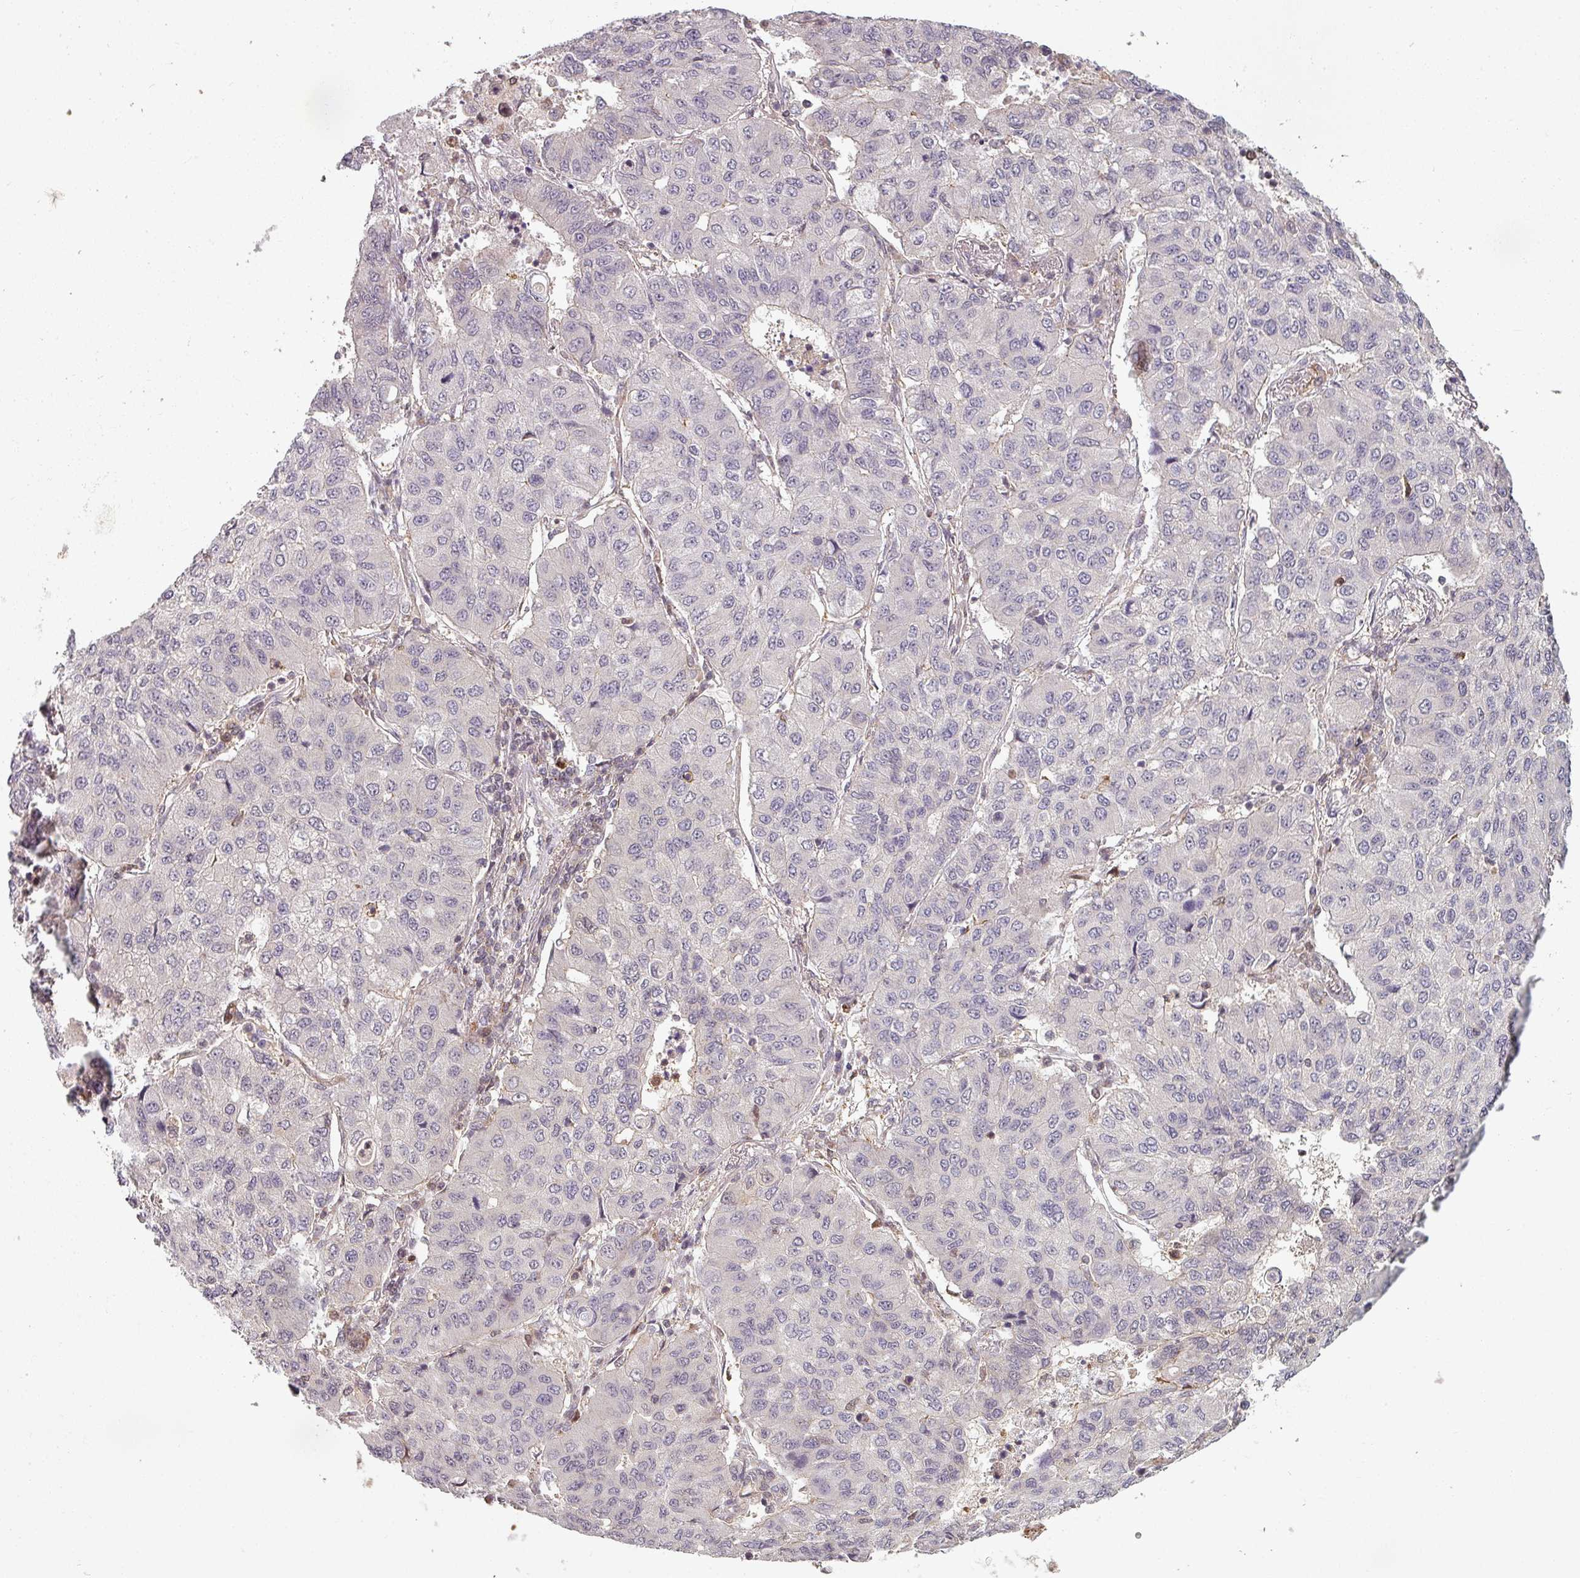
{"staining": {"intensity": "negative", "quantity": "none", "location": "none"}, "tissue": "lung cancer", "cell_type": "Tumor cells", "image_type": "cancer", "snomed": [{"axis": "morphology", "description": "Squamous cell carcinoma, NOS"}, {"axis": "topography", "description": "Lung"}], "caption": "Protein analysis of lung cancer reveals no significant staining in tumor cells.", "gene": "CLIC1", "patient": {"sex": "male", "age": 74}}